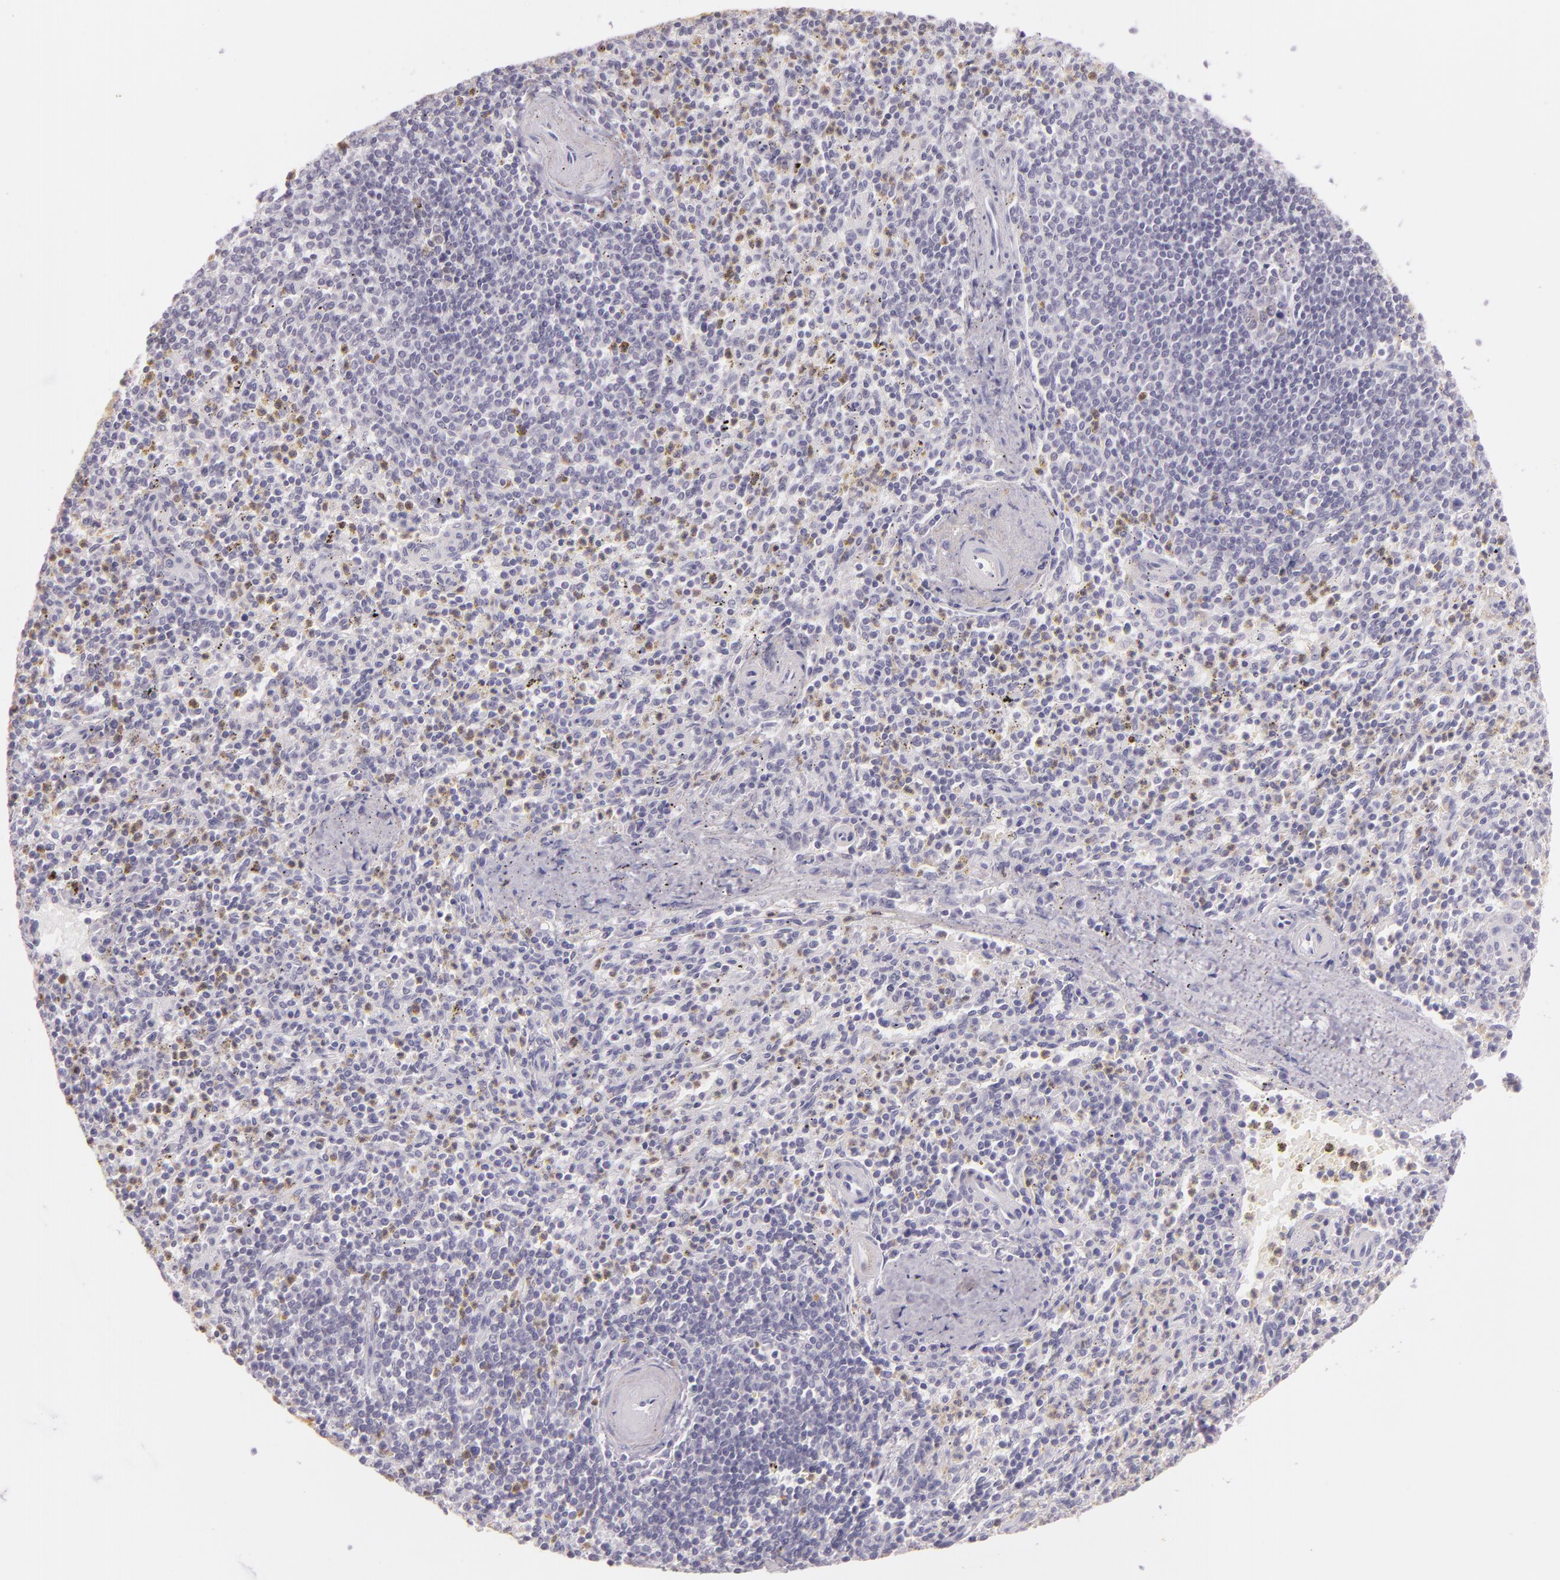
{"staining": {"intensity": "negative", "quantity": "none", "location": "none"}, "tissue": "spleen", "cell_type": "Cells in red pulp", "image_type": "normal", "snomed": [{"axis": "morphology", "description": "Normal tissue, NOS"}, {"axis": "topography", "description": "Spleen"}], "caption": "DAB (3,3'-diaminobenzidine) immunohistochemical staining of normal human spleen exhibits no significant staining in cells in red pulp.", "gene": "CBS", "patient": {"sex": "male", "age": 72}}